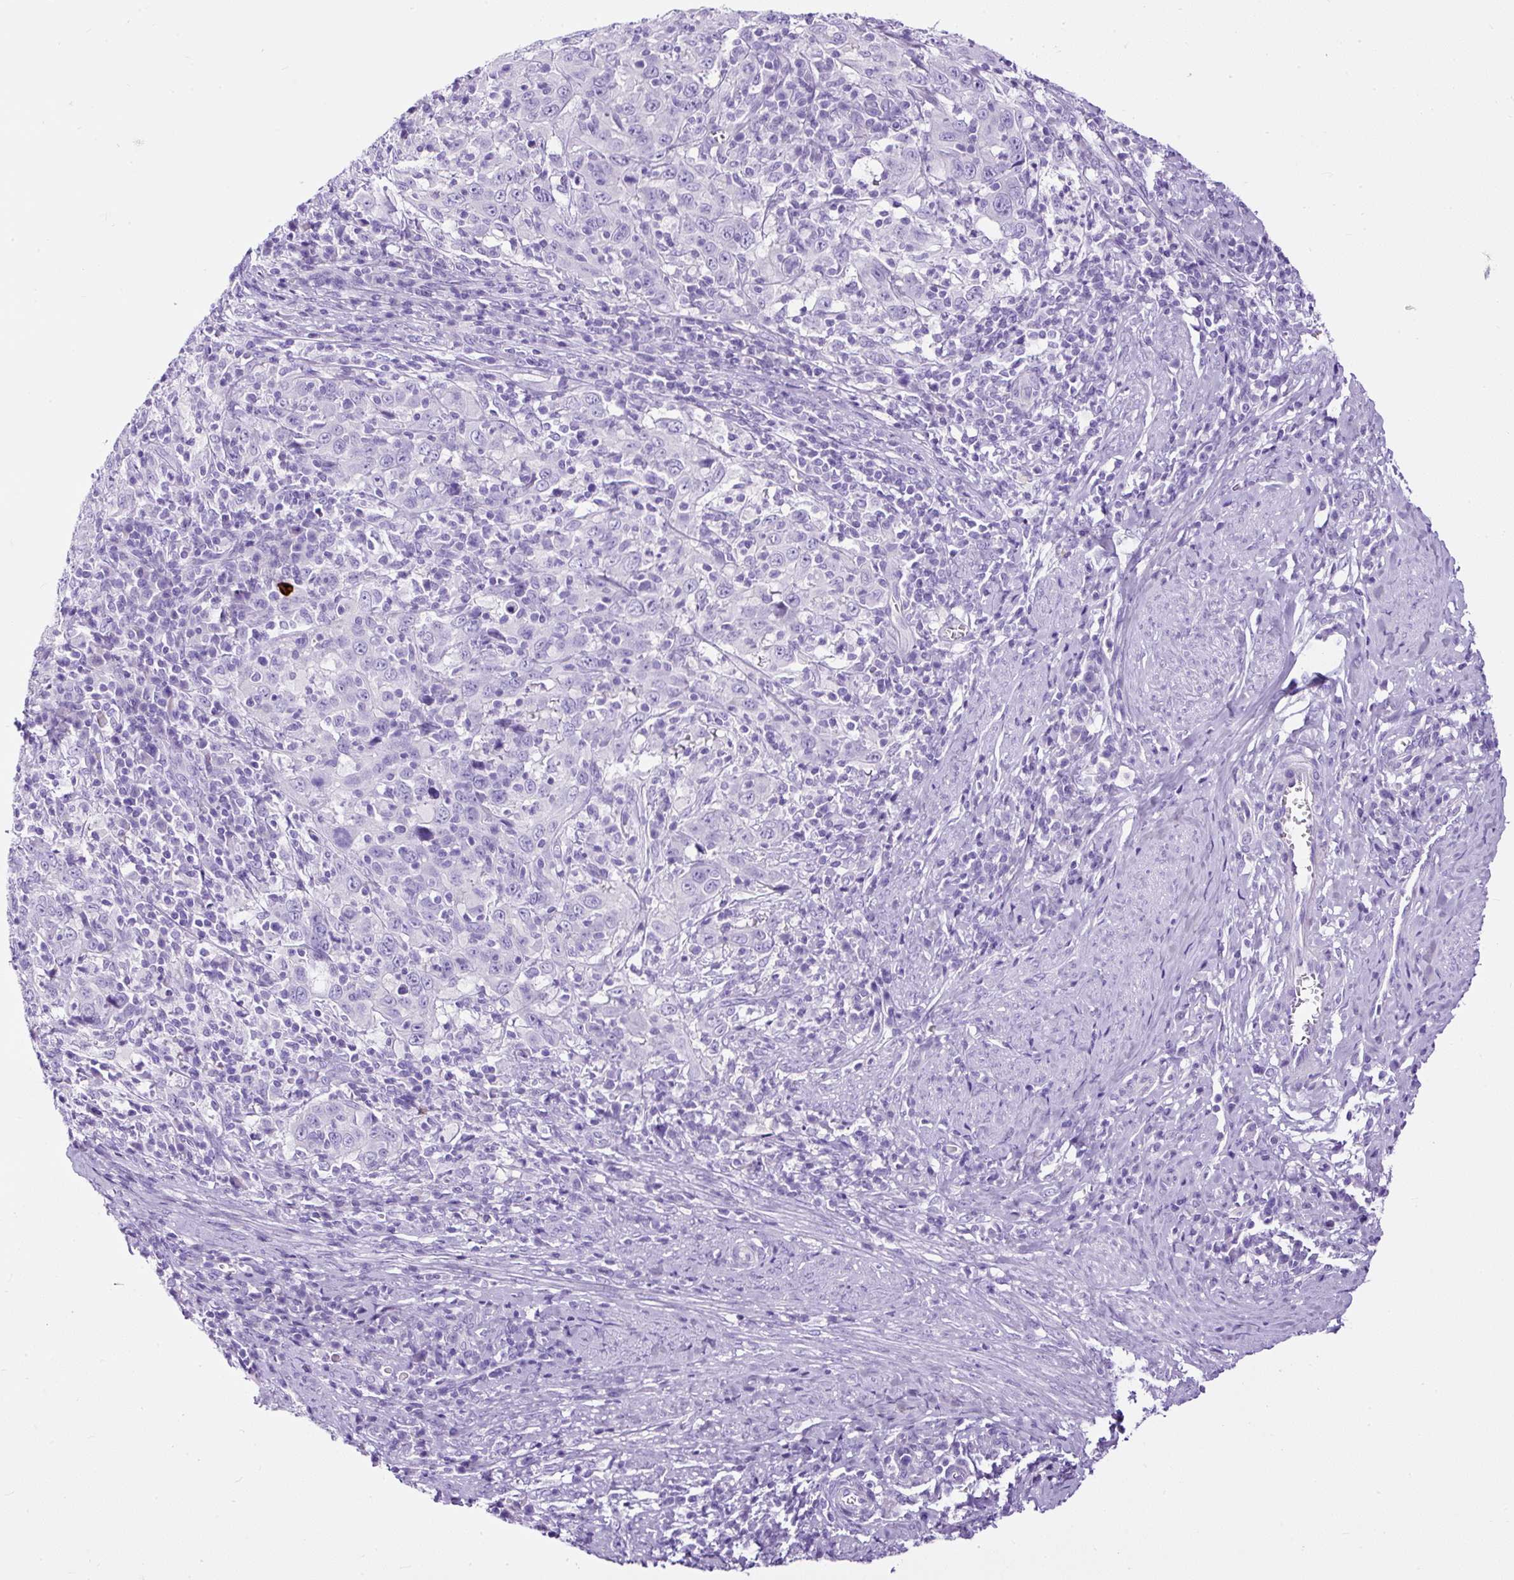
{"staining": {"intensity": "negative", "quantity": "none", "location": "none"}, "tissue": "cervical cancer", "cell_type": "Tumor cells", "image_type": "cancer", "snomed": [{"axis": "morphology", "description": "Squamous cell carcinoma, NOS"}, {"axis": "topography", "description": "Cervix"}], "caption": "Protein analysis of cervical cancer (squamous cell carcinoma) reveals no significant expression in tumor cells.", "gene": "STOX2", "patient": {"sex": "female", "age": 46}}